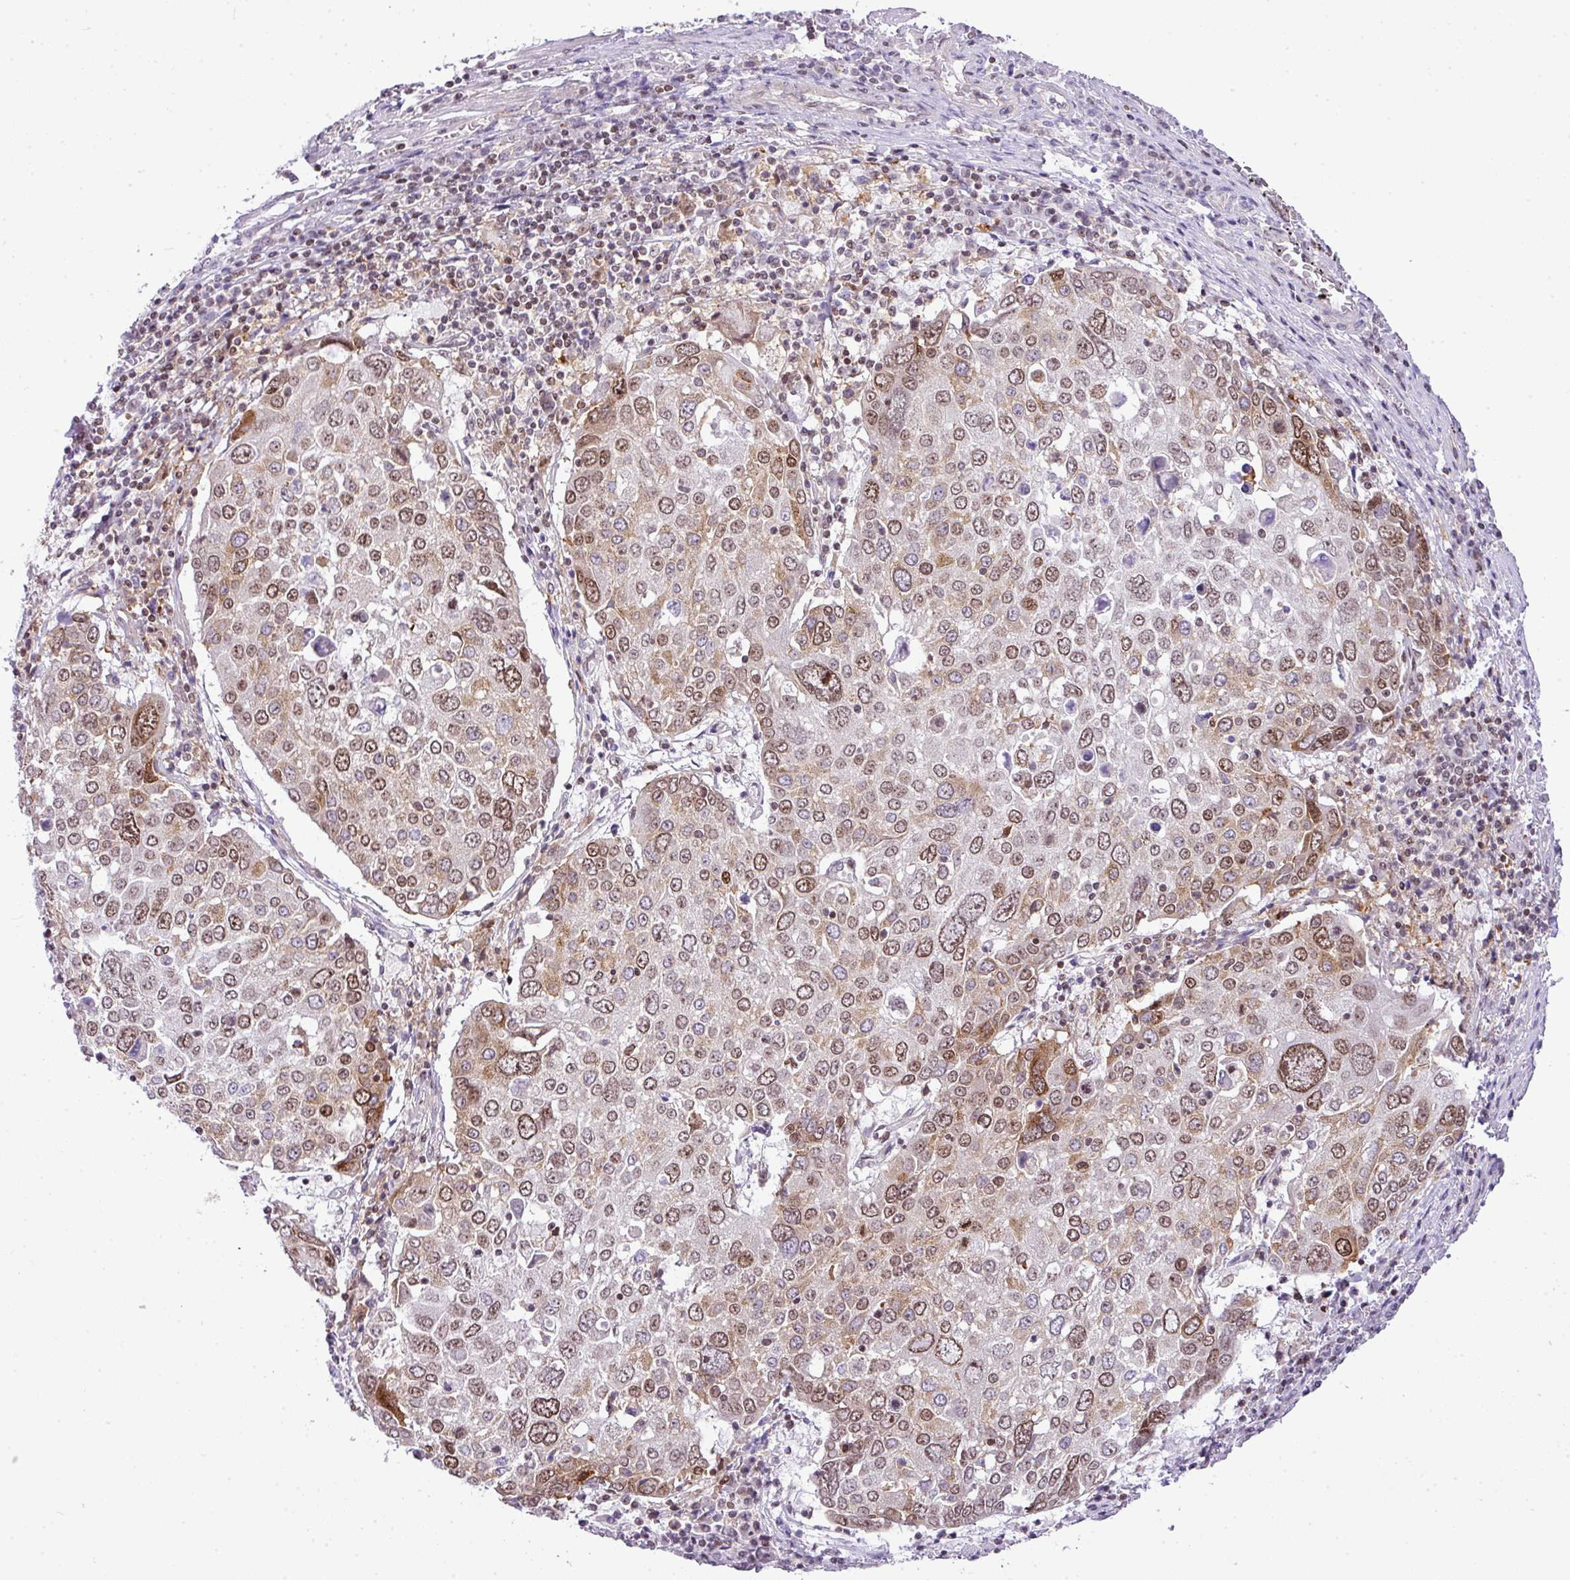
{"staining": {"intensity": "moderate", "quantity": ">75%", "location": "nuclear"}, "tissue": "lung cancer", "cell_type": "Tumor cells", "image_type": "cancer", "snomed": [{"axis": "morphology", "description": "Squamous cell carcinoma, NOS"}, {"axis": "topography", "description": "Lung"}], "caption": "A histopathology image of squamous cell carcinoma (lung) stained for a protein displays moderate nuclear brown staining in tumor cells. (DAB IHC, brown staining for protein, blue staining for nuclei).", "gene": "CCDC137", "patient": {"sex": "male", "age": 65}}